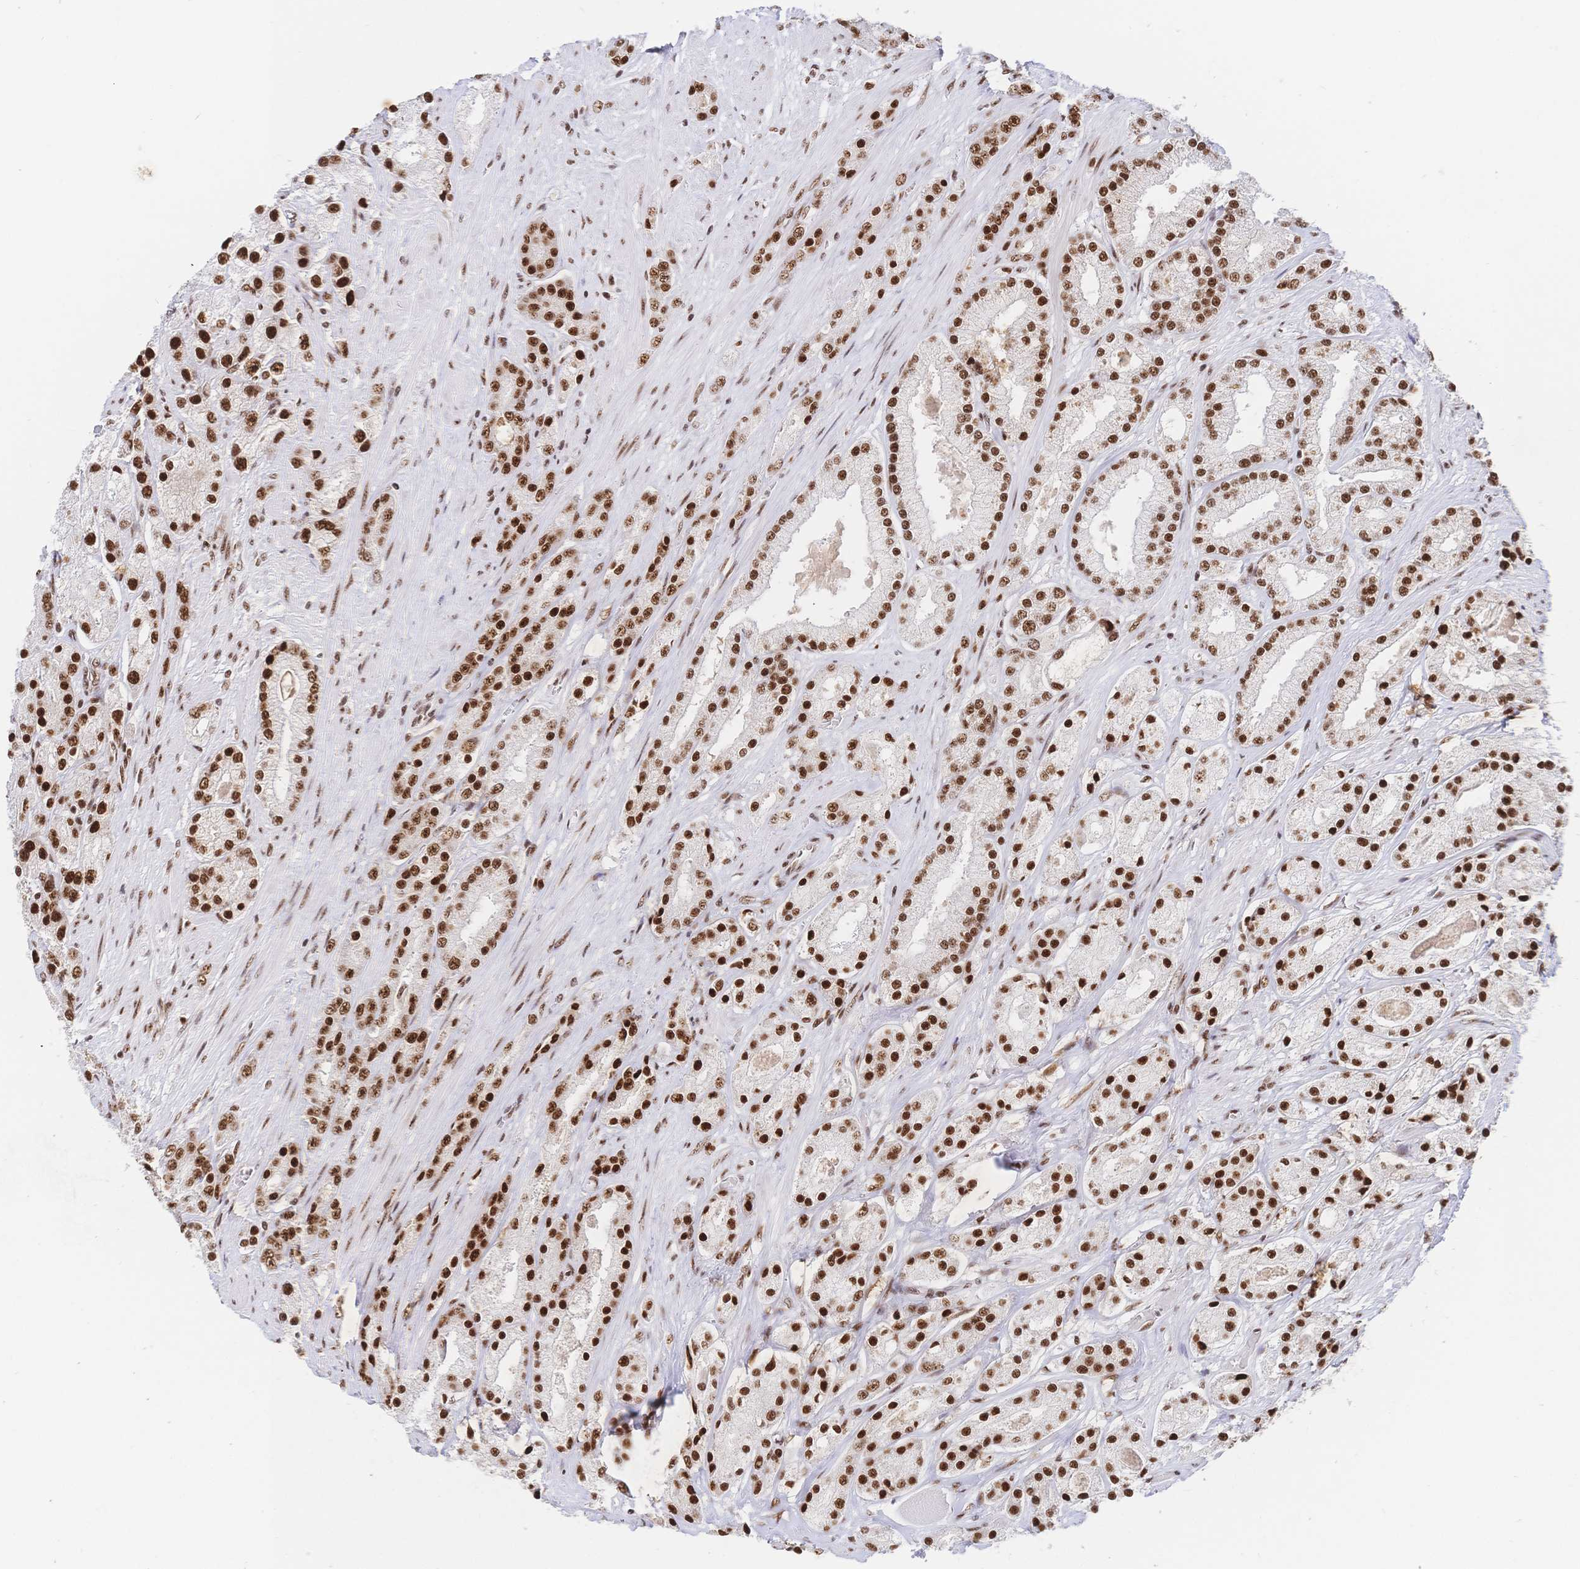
{"staining": {"intensity": "strong", "quantity": ">75%", "location": "nuclear"}, "tissue": "prostate cancer", "cell_type": "Tumor cells", "image_type": "cancer", "snomed": [{"axis": "morphology", "description": "Adenocarcinoma, High grade"}, {"axis": "topography", "description": "Prostate"}], "caption": "The photomicrograph reveals a brown stain indicating the presence of a protein in the nuclear of tumor cells in high-grade adenocarcinoma (prostate). (Brightfield microscopy of DAB IHC at high magnification).", "gene": "SRSF1", "patient": {"sex": "male", "age": 67}}